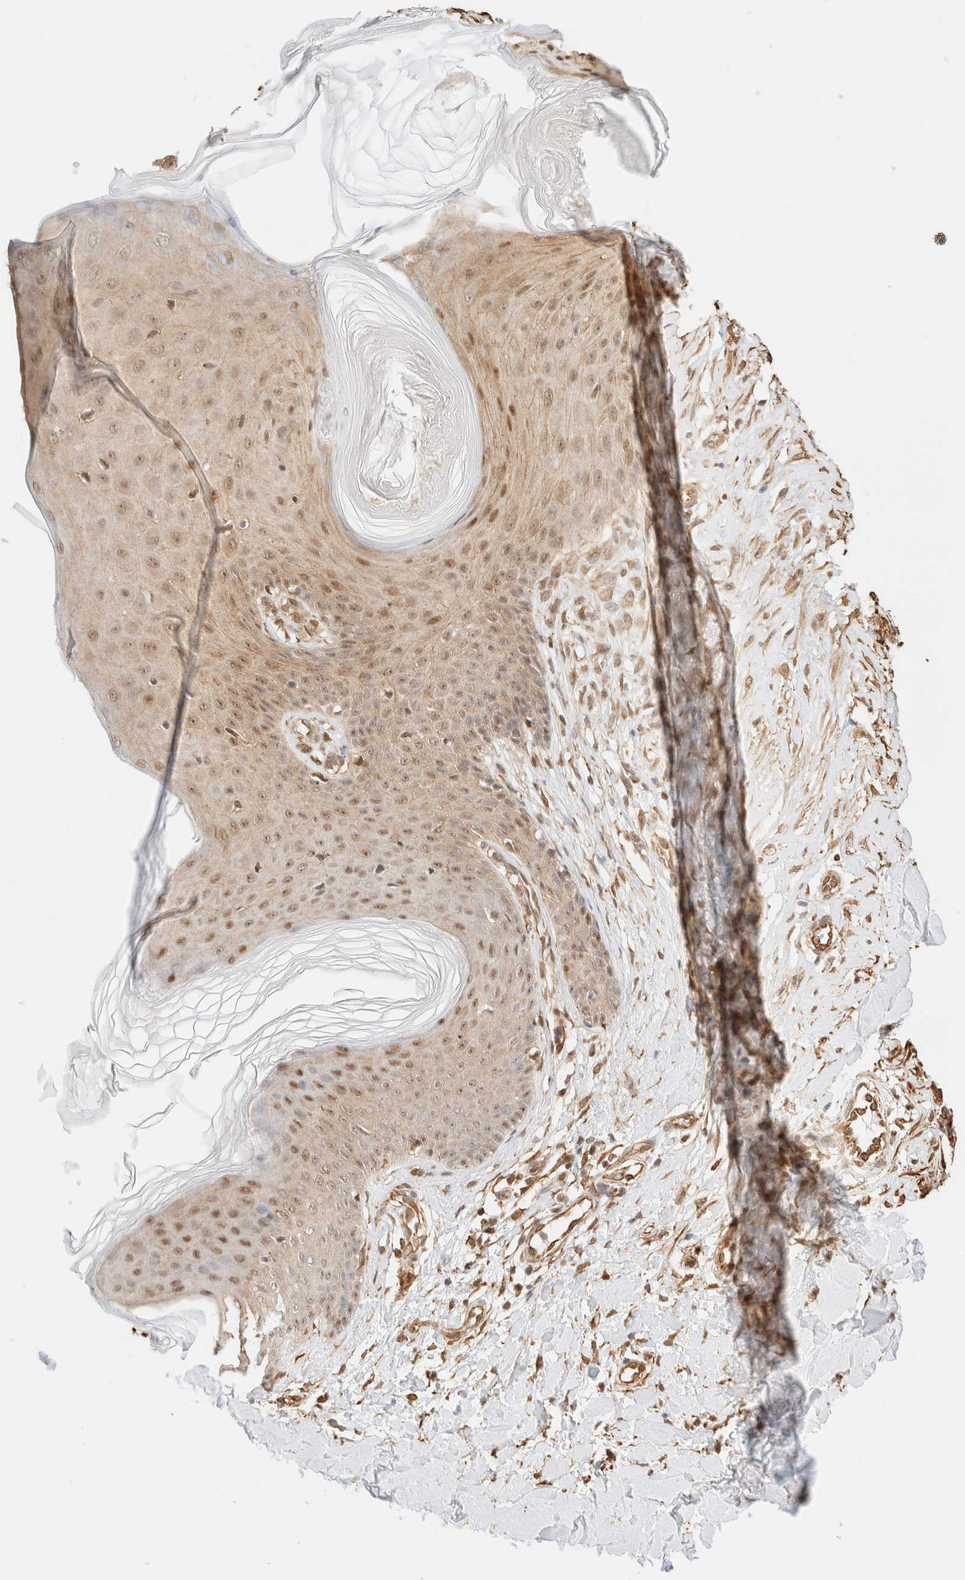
{"staining": {"intensity": "strong", "quantity": ">75%", "location": "cytoplasmic/membranous,nuclear"}, "tissue": "skin", "cell_type": "Fibroblasts", "image_type": "normal", "snomed": [{"axis": "morphology", "description": "Normal tissue, NOS"}, {"axis": "topography", "description": "Skin"}], "caption": "This is an image of immunohistochemistry staining of unremarkable skin, which shows strong expression in the cytoplasmic/membranous,nuclear of fibroblasts.", "gene": "ARID5A", "patient": {"sex": "male", "age": 41}}